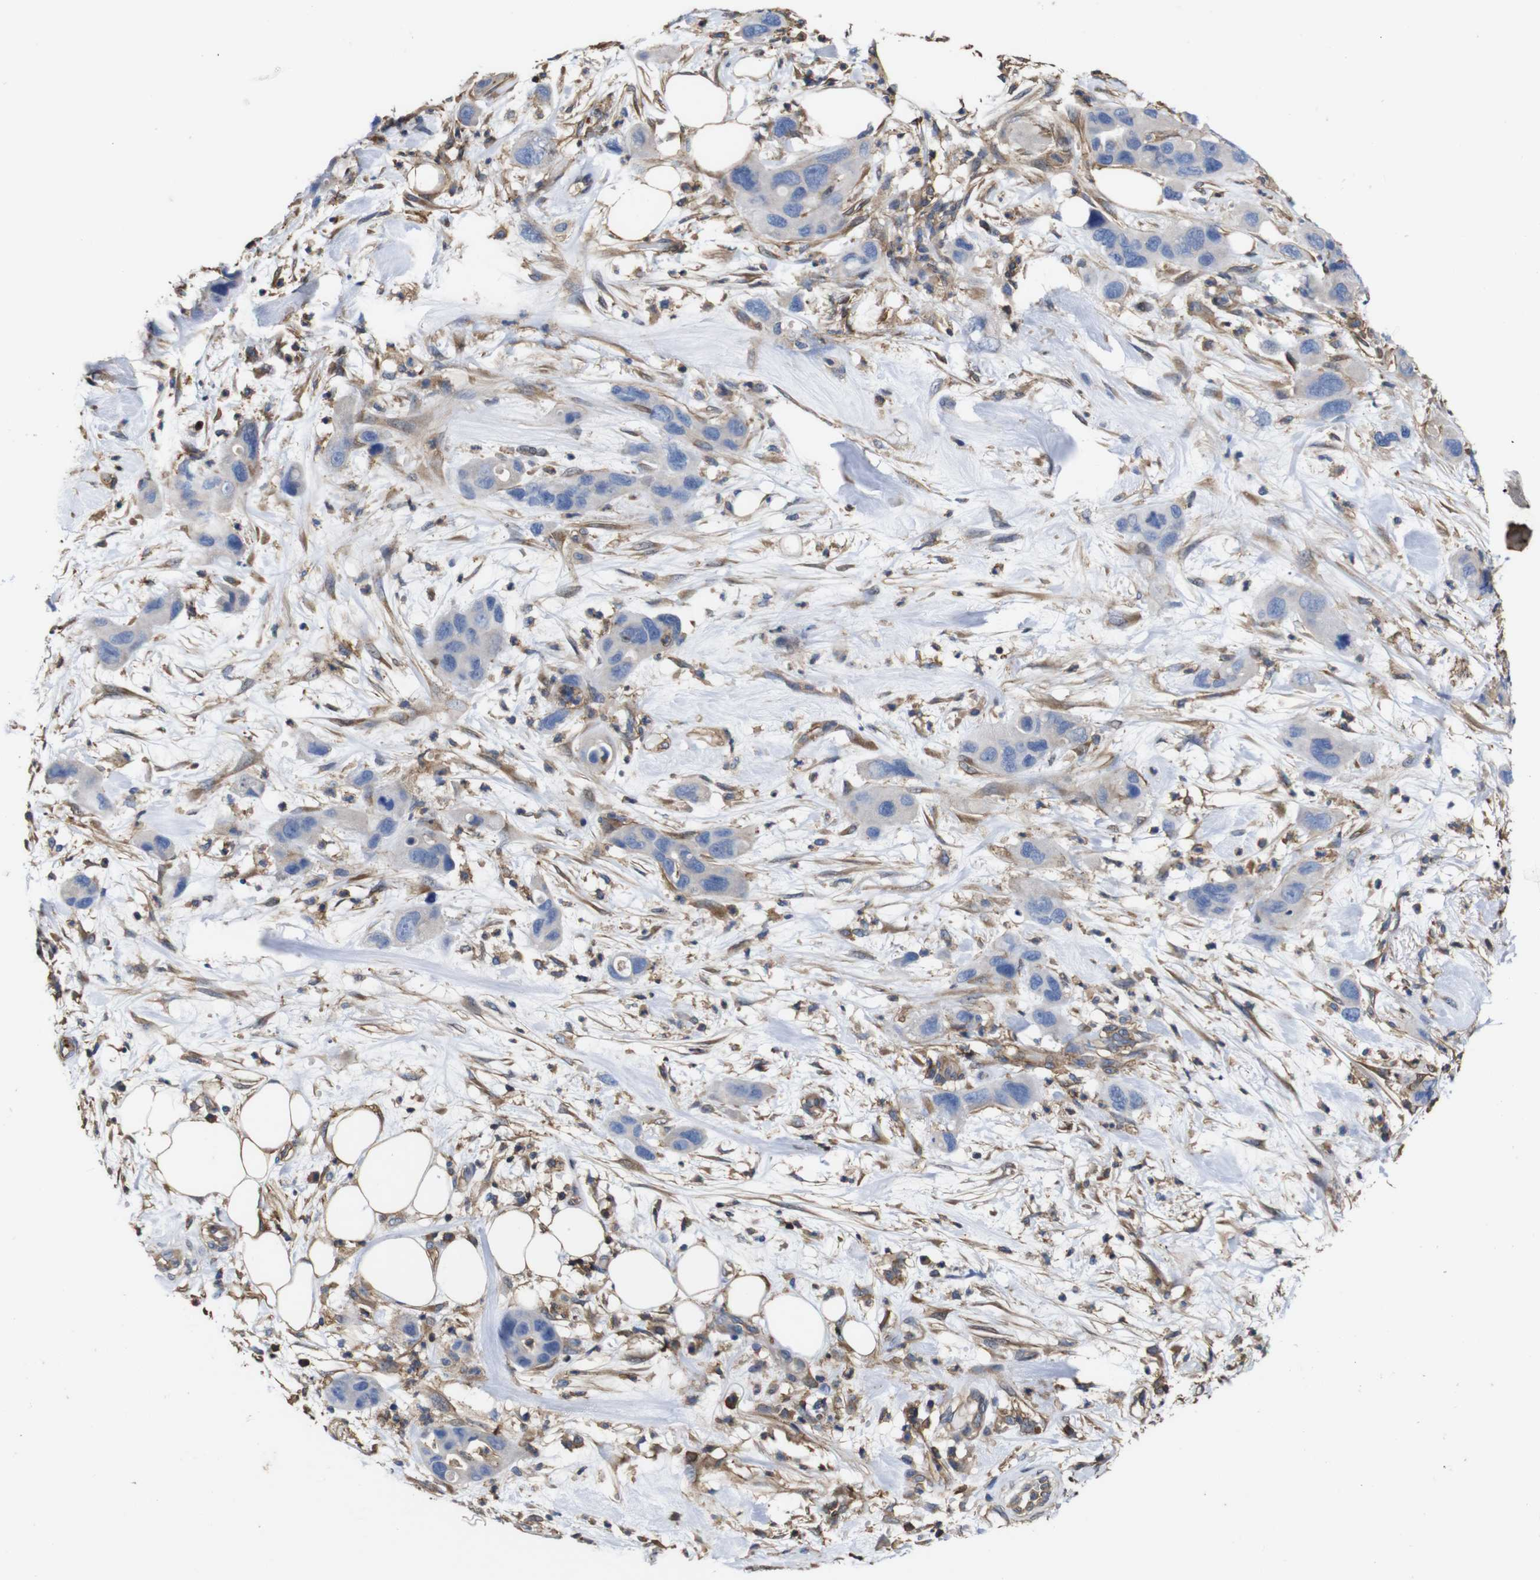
{"staining": {"intensity": "negative", "quantity": "none", "location": "none"}, "tissue": "pancreatic cancer", "cell_type": "Tumor cells", "image_type": "cancer", "snomed": [{"axis": "morphology", "description": "Adenocarcinoma, NOS"}, {"axis": "topography", "description": "Pancreas"}], "caption": "An immunohistochemistry image of pancreatic cancer is shown. There is no staining in tumor cells of pancreatic cancer.", "gene": "PI4KA", "patient": {"sex": "female", "age": 71}}